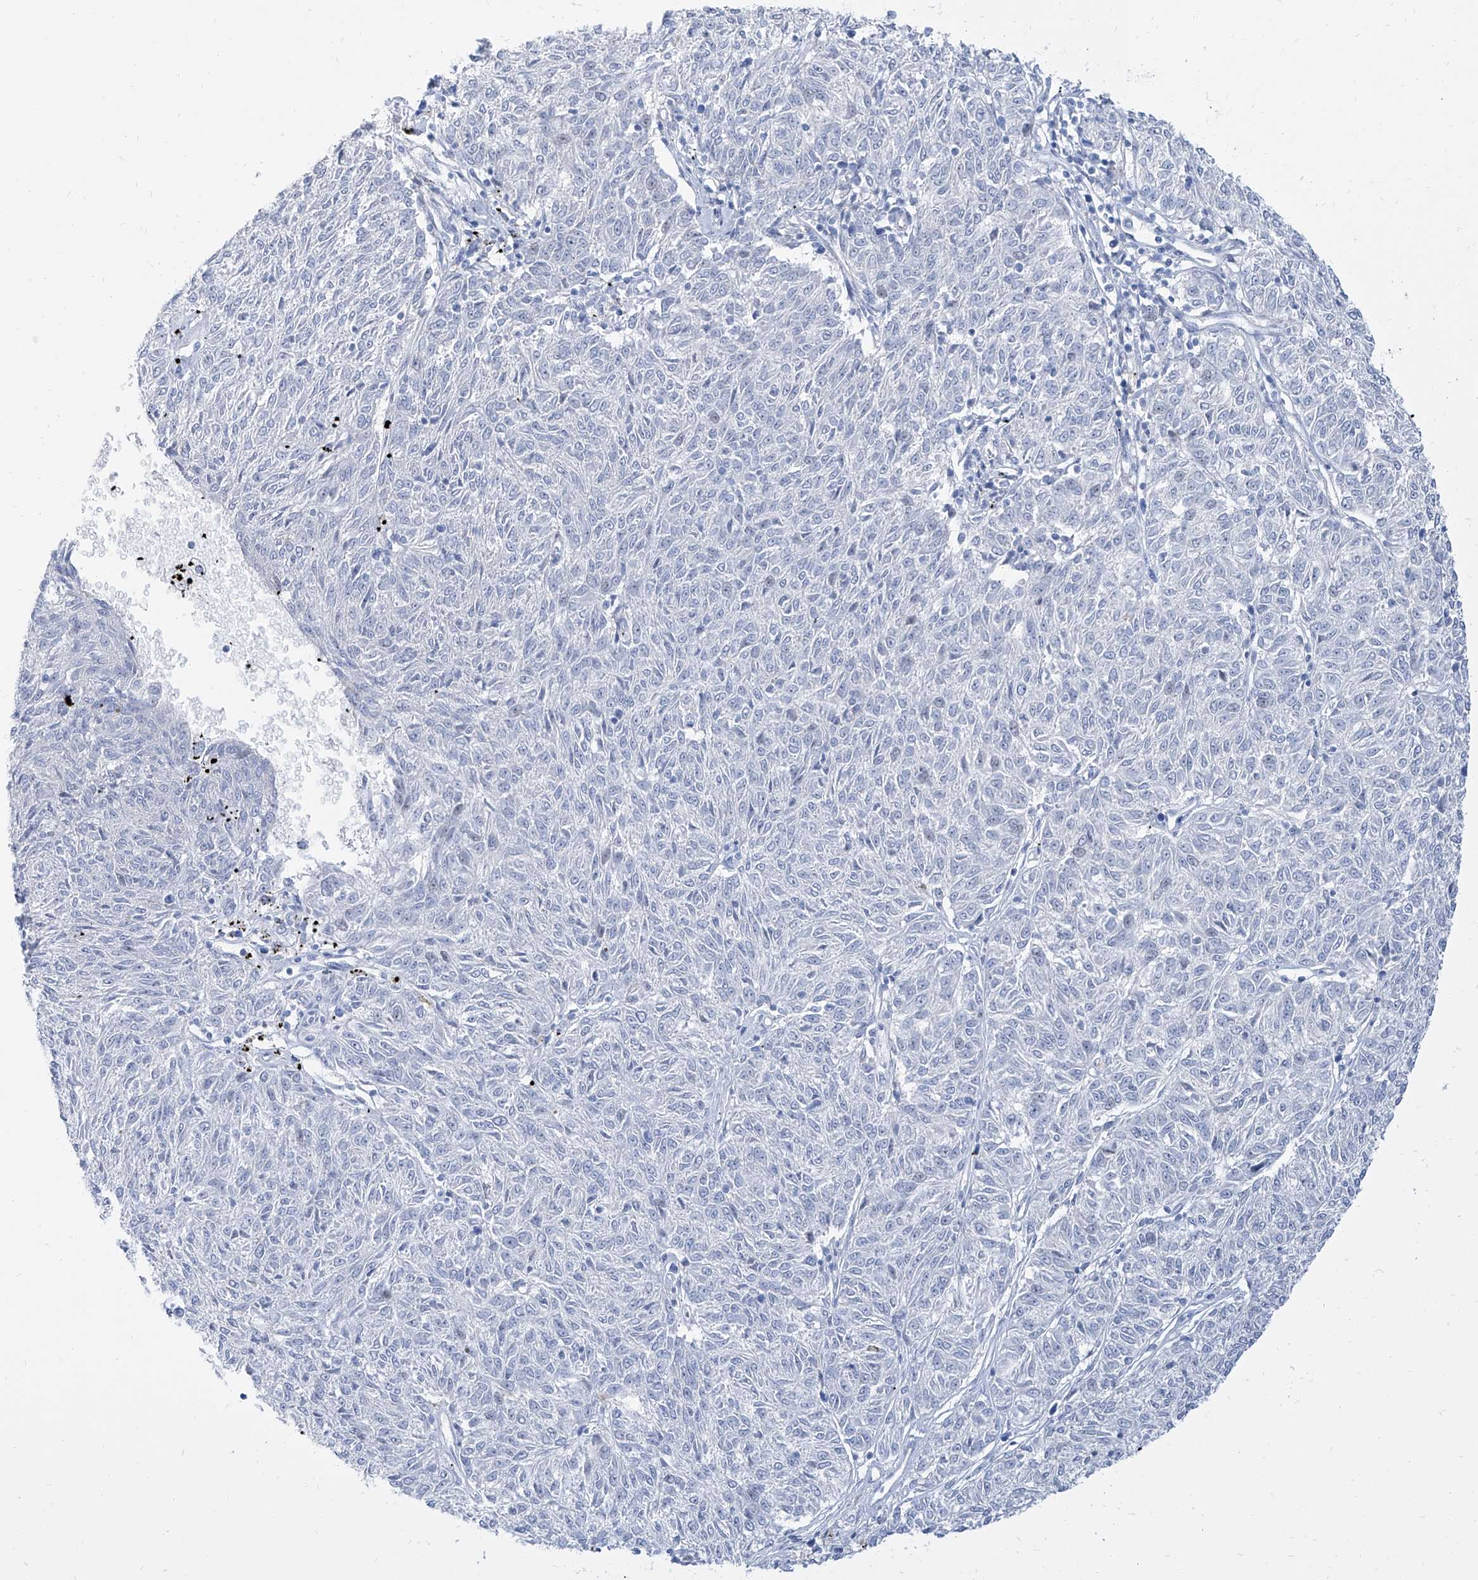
{"staining": {"intensity": "negative", "quantity": "none", "location": "none"}, "tissue": "melanoma", "cell_type": "Tumor cells", "image_type": "cancer", "snomed": [{"axis": "morphology", "description": "Malignant melanoma, NOS"}, {"axis": "topography", "description": "Skin"}], "caption": "DAB immunohistochemical staining of melanoma exhibits no significant staining in tumor cells.", "gene": "TXLNB", "patient": {"sex": "female", "age": 72}}